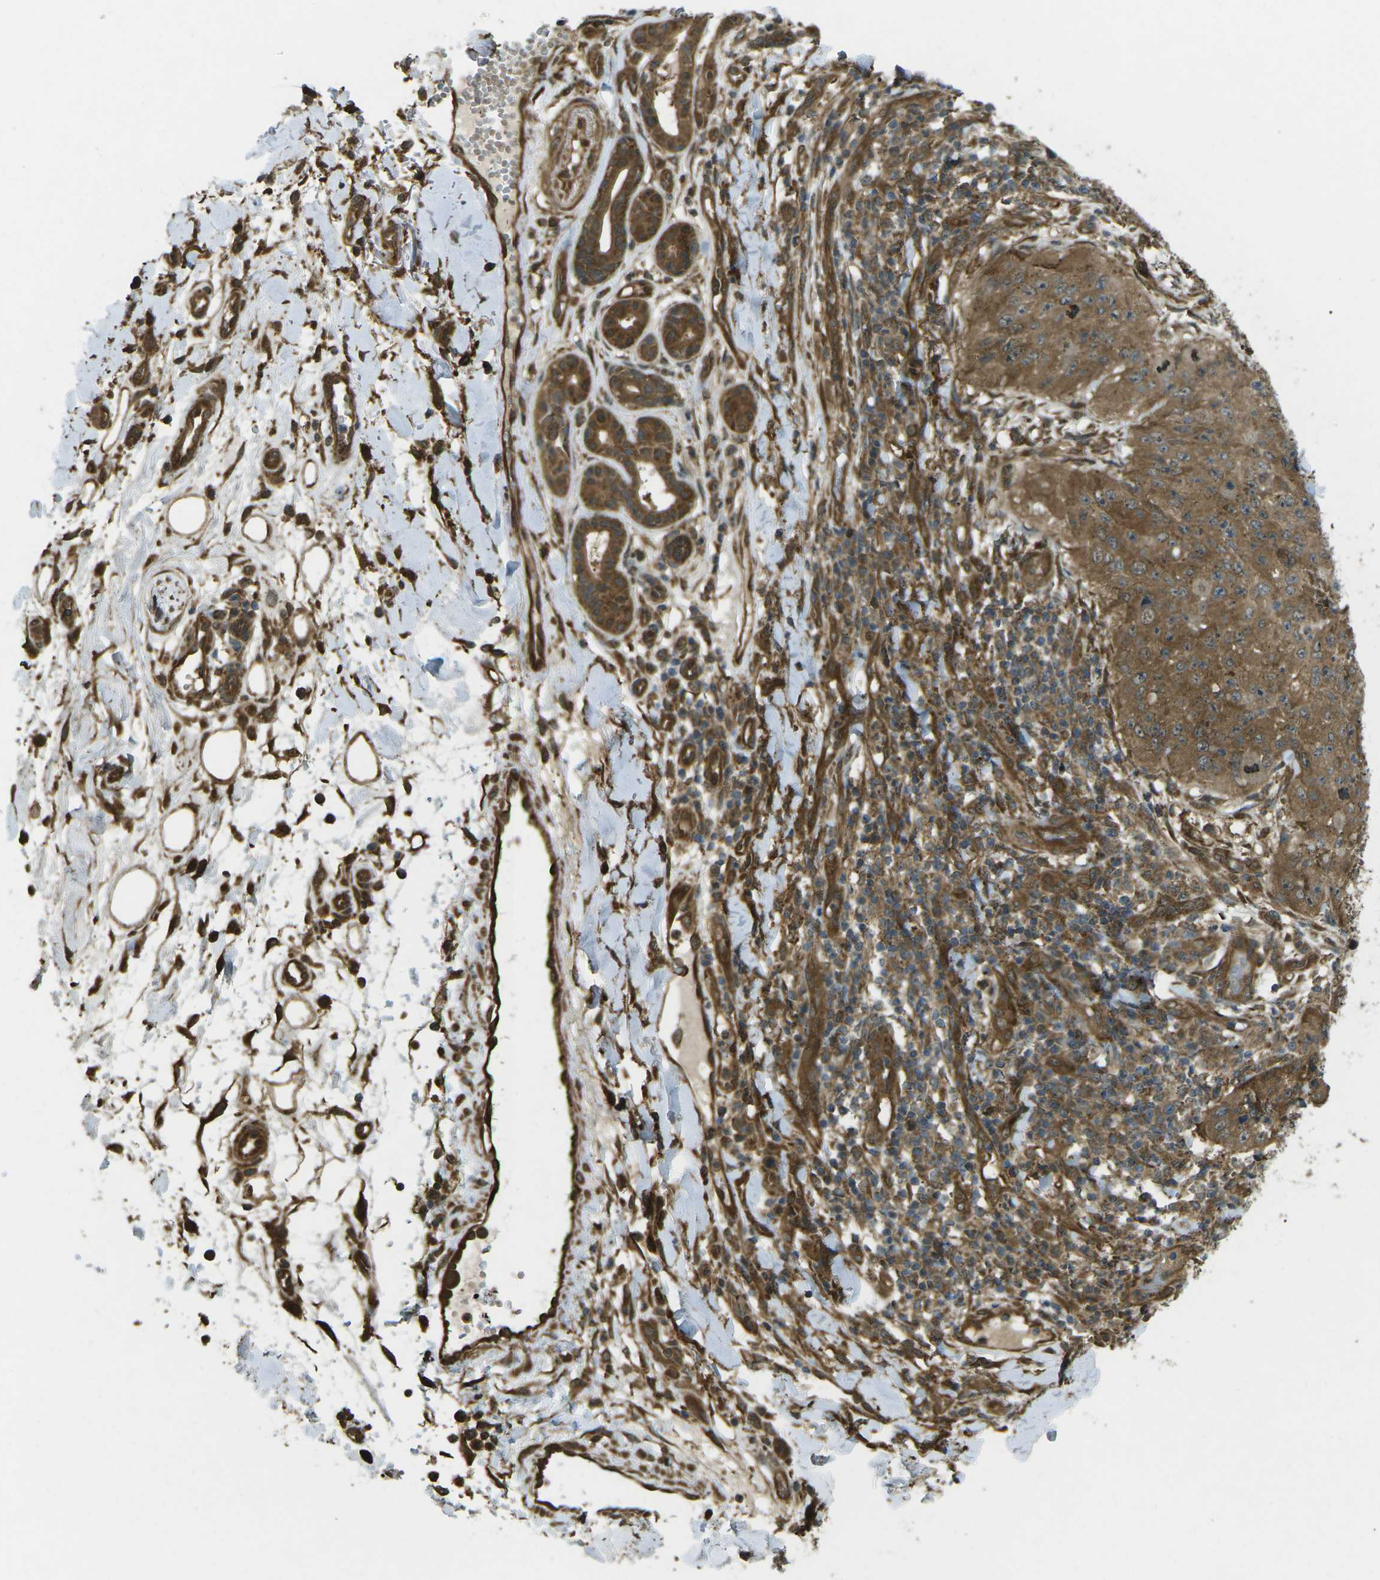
{"staining": {"intensity": "strong", "quantity": ">75%", "location": "cytoplasmic/membranous"}, "tissue": "skin cancer", "cell_type": "Tumor cells", "image_type": "cancer", "snomed": [{"axis": "morphology", "description": "Squamous cell carcinoma, NOS"}, {"axis": "topography", "description": "Skin"}], "caption": "This histopathology image reveals immunohistochemistry staining of skin cancer (squamous cell carcinoma), with high strong cytoplasmic/membranous staining in approximately >75% of tumor cells.", "gene": "CHMP3", "patient": {"sex": "female", "age": 80}}